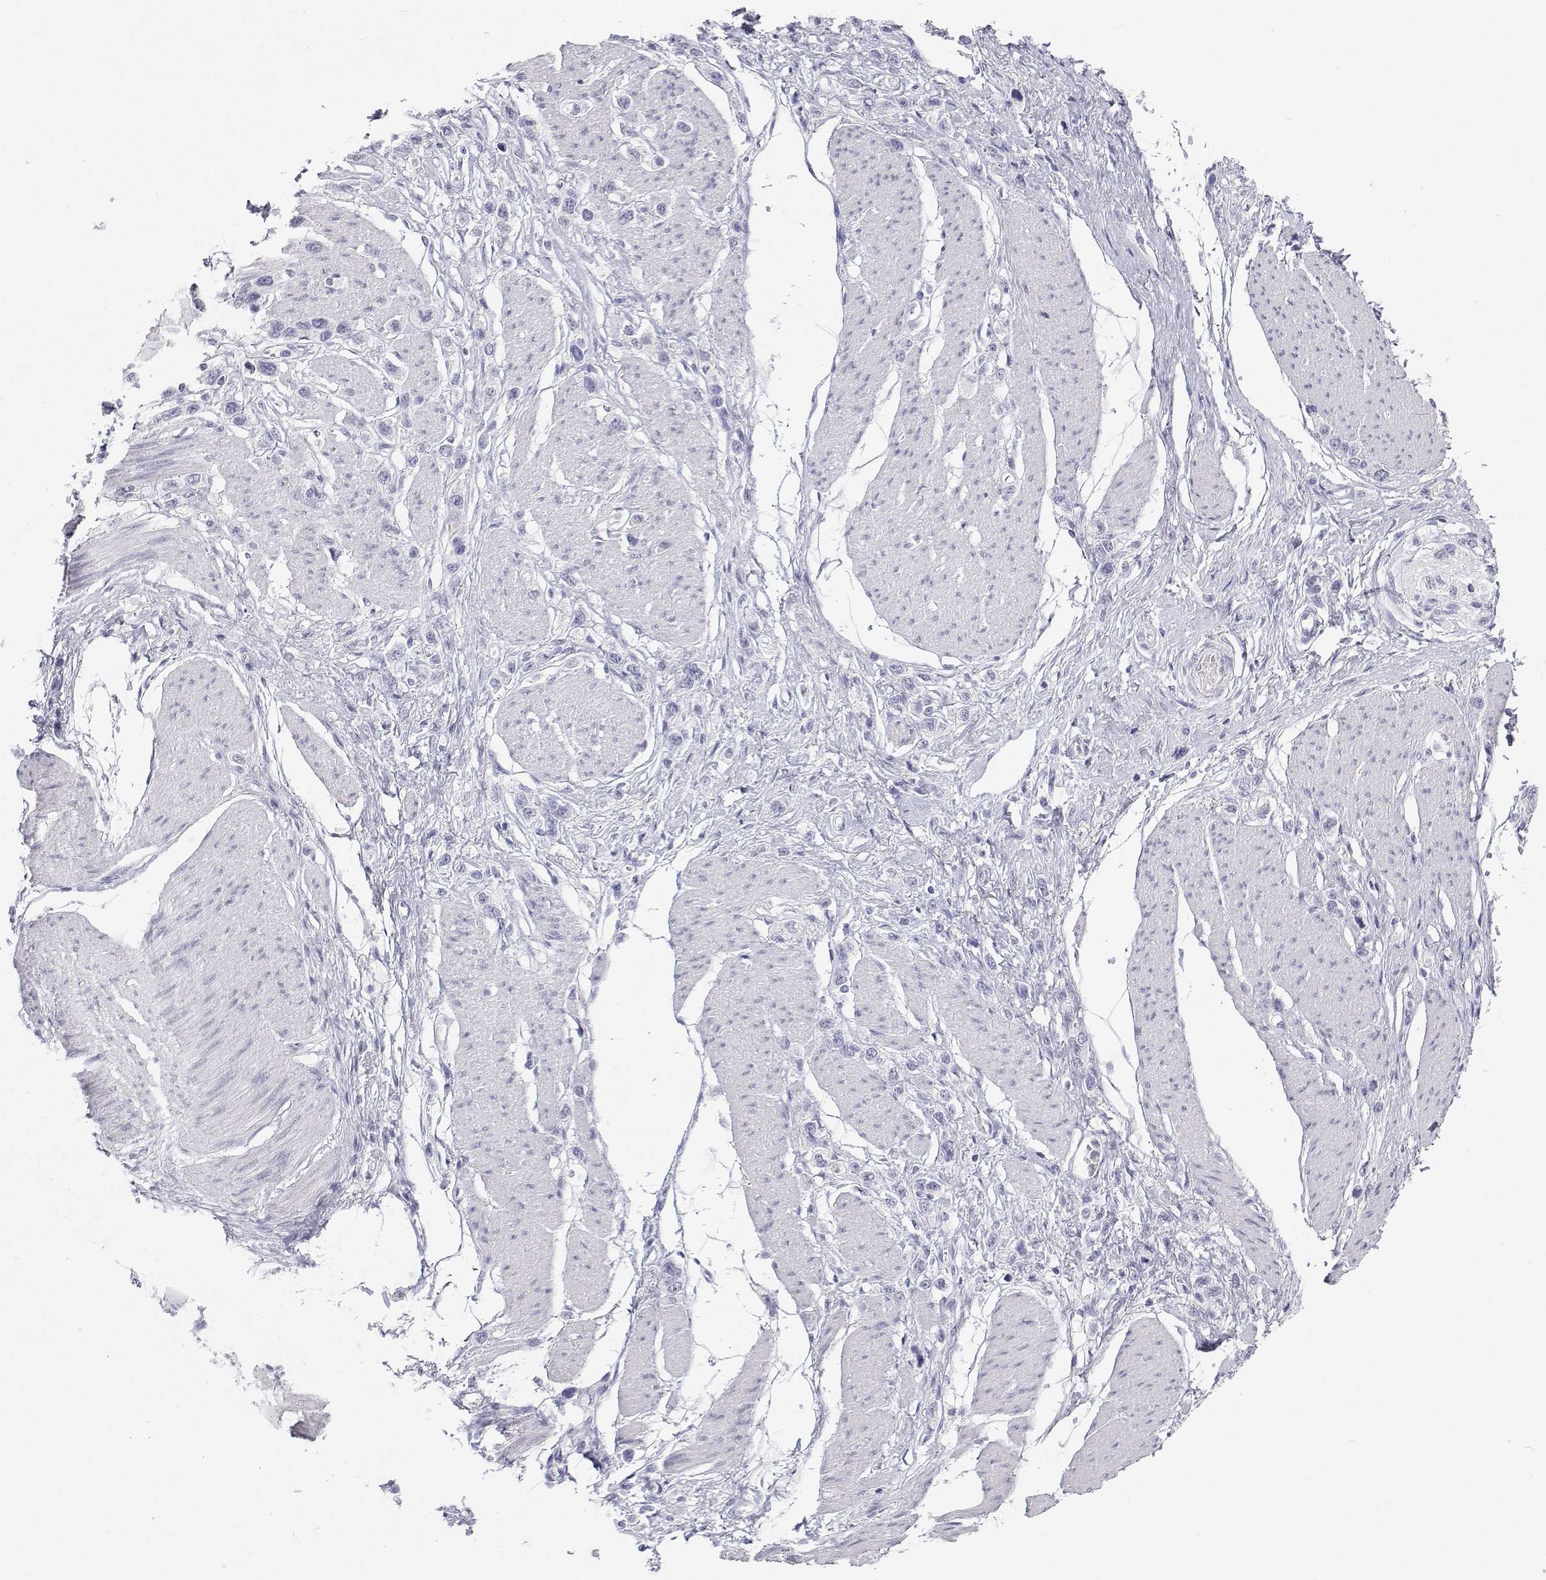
{"staining": {"intensity": "negative", "quantity": "none", "location": "none"}, "tissue": "stomach cancer", "cell_type": "Tumor cells", "image_type": "cancer", "snomed": [{"axis": "morphology", "description": "Adenocarcinoma, NOS"}, {"axis": "topography", "description": "Stomach"}], "caption": "Immunohistochemistry of adenocarcinoma (stomach) exhibits no positivity in tumor cells. (Stains: DAB immunohistochemistry (IHC) with hematoxylin counter stain, Microscopy: brightfield microscopy at high magnification).", "gene": "SFTPB", "patient": {"sex": "female", "age": 65}}